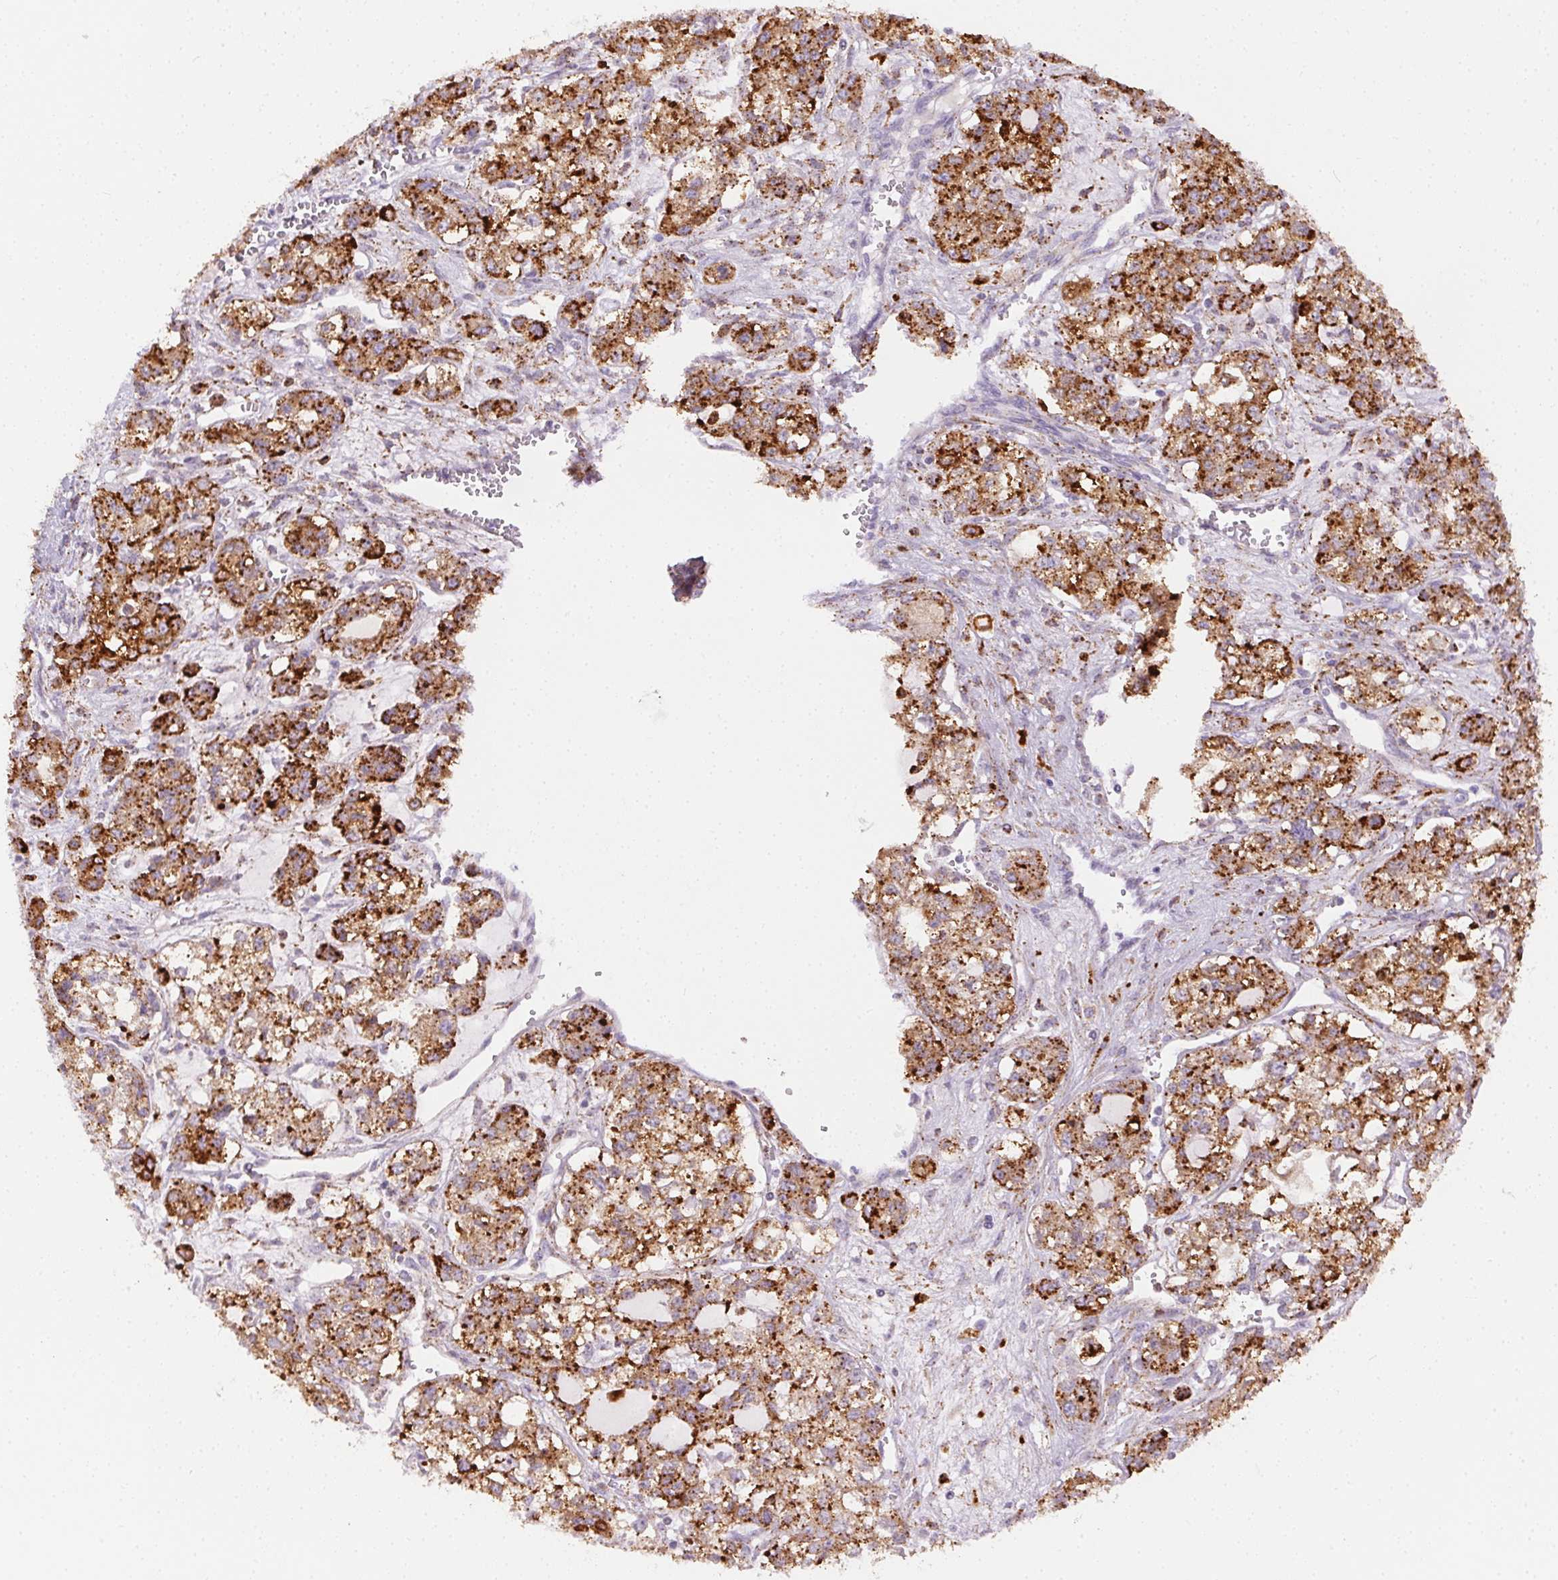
{"staining": {"intensity": "strong", "quantity": ">75%", "location": "cytoplasmic/membranous"}, "tissue": "ovarian cancer", "cell_type": "Tumor cells", "image_type": "cancer", "snomed": [{"axis": "morphology", "description": "Carcinoma, endometroid"}, {"axis": "topography", "description": "Ovary"}], "caption": "Endometroid carcinoma (ovarian) stained for a protein (brown) displays strong cytoplasmic/membranous positive expression in approximately >75% of tumor cells.", "gene": "SCPEP1", "patient": {"sex": "female", "age": 64}}